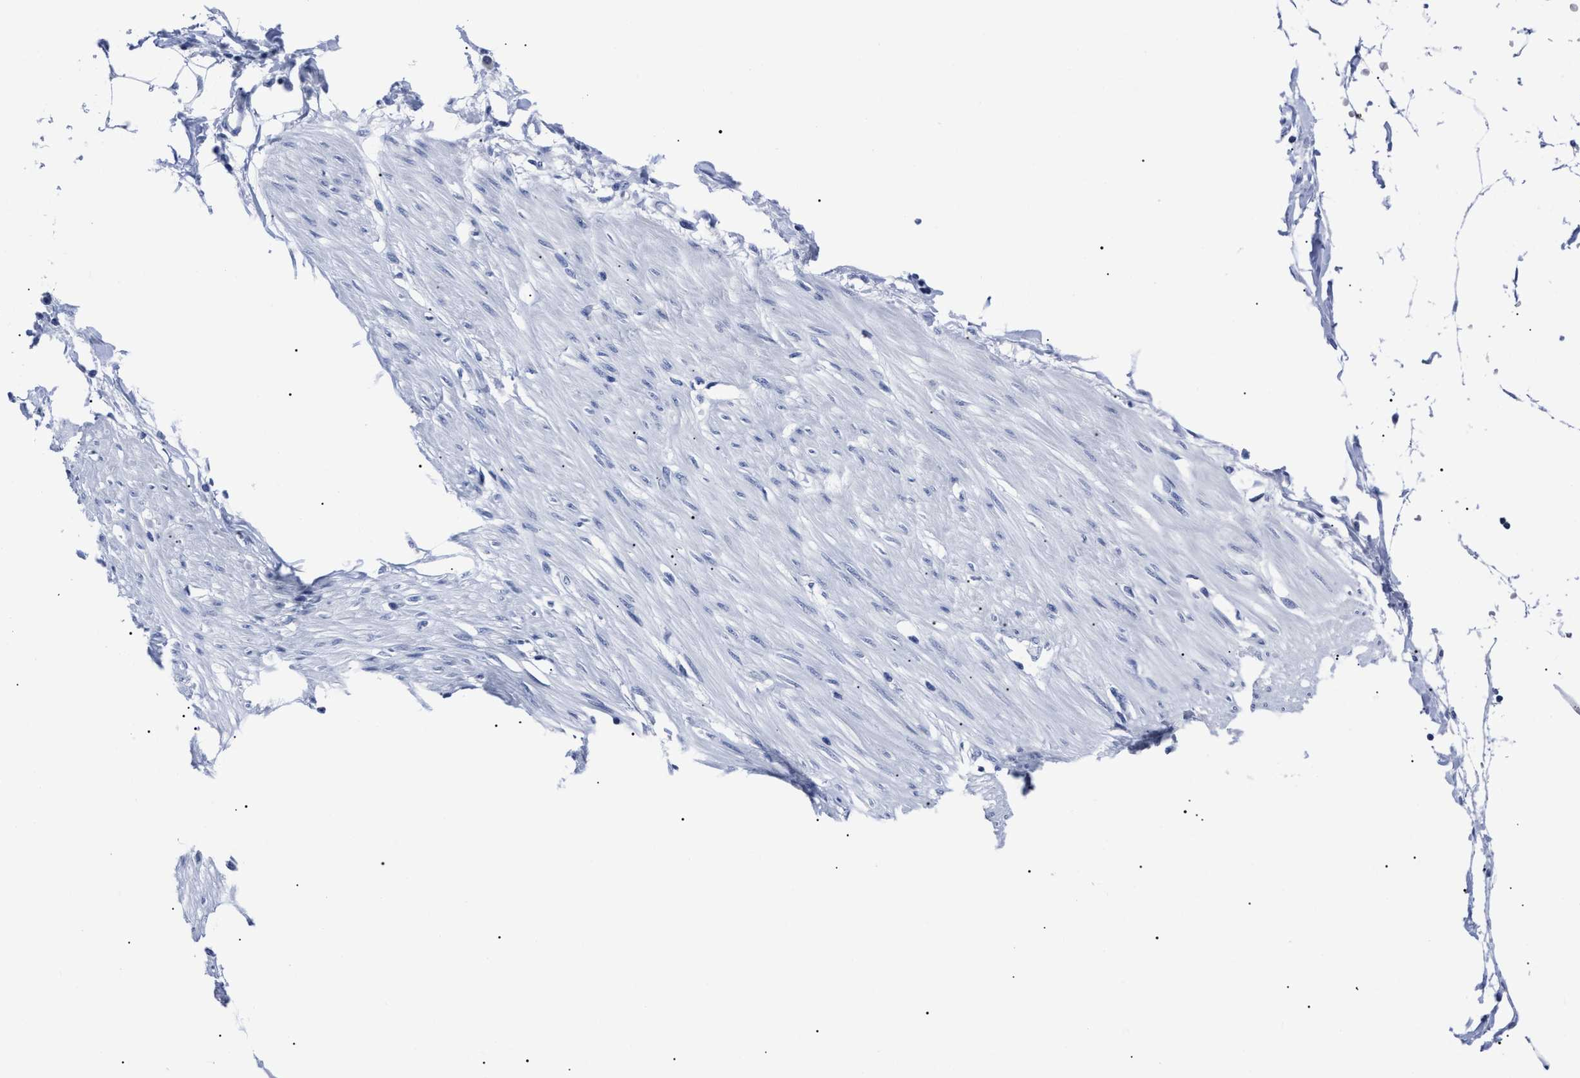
{"staining": {"intensity": "negative", "quantity": "none", "location": "none"}, "tissue": "adipose tissue", "cell_type": "Adipocytes", "image_type": "normal", "snomed": [{"axis": "morphology", "description": "Normal tissue, NOS"}, {"axis": "morphology", "description": "Adenocarcinoma, NOS"}, {"axis": "topography", "description": "Colon"}, {"axis": "topography", "description": "Peripheral nerve tissue"}], "caption": "IHC photomicrograph of normal adipose tissue: human adipose tissue stained with DAB shows no significant protein staining in adipocytes. The staining was performed using DAB to visualize the protein expression in brown, while the nuclei were stained in blue with hematoxylin (Magnification: 20x).", "gene": "ALPG", "patient": {"sex": "male", "age": 14}}